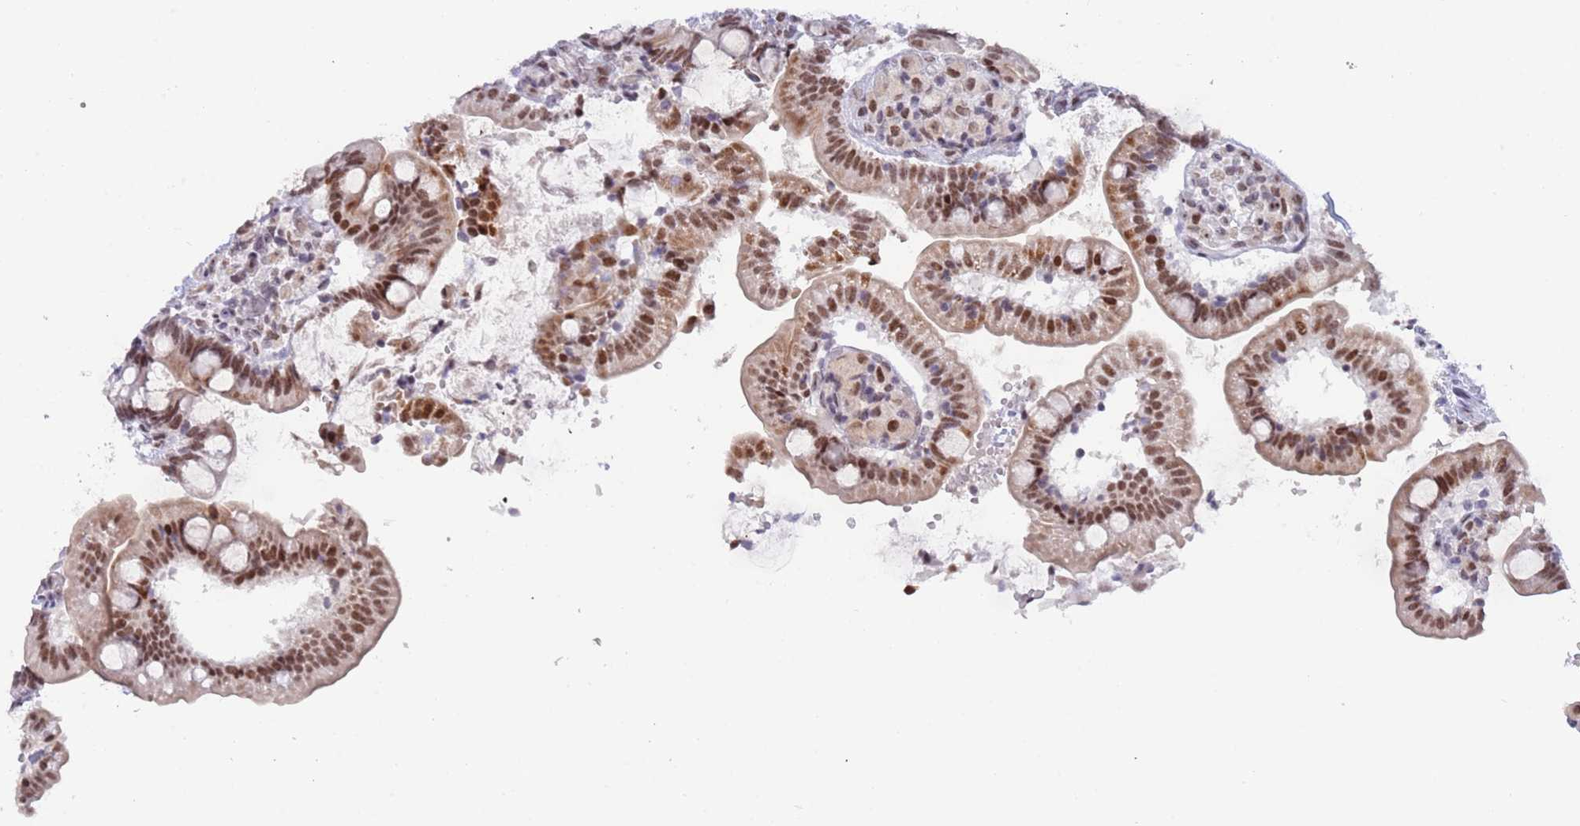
{"staining": {"intensity": "moderate", "quantity": ">75%", "location": "nuclear"}, "tissue": "small intestine", "cell_type": "Glandular cells", "image_type": "normal", "snomed": [{"axis": "morphology", "description": "Normal tissue, NOS"}, {"axis": "topography", "description": "Small intestine"}], "caption": "Immunohistochemistry of benign human small intestine exhibits medium levels of moderate nuclear positivity in approximately >75% of glandular cells. (brown staining indicates protein expression, while blue staining denotes nuclei).", "gene": "ZNF382", "patient": {"sex": "female", "age": 64}}